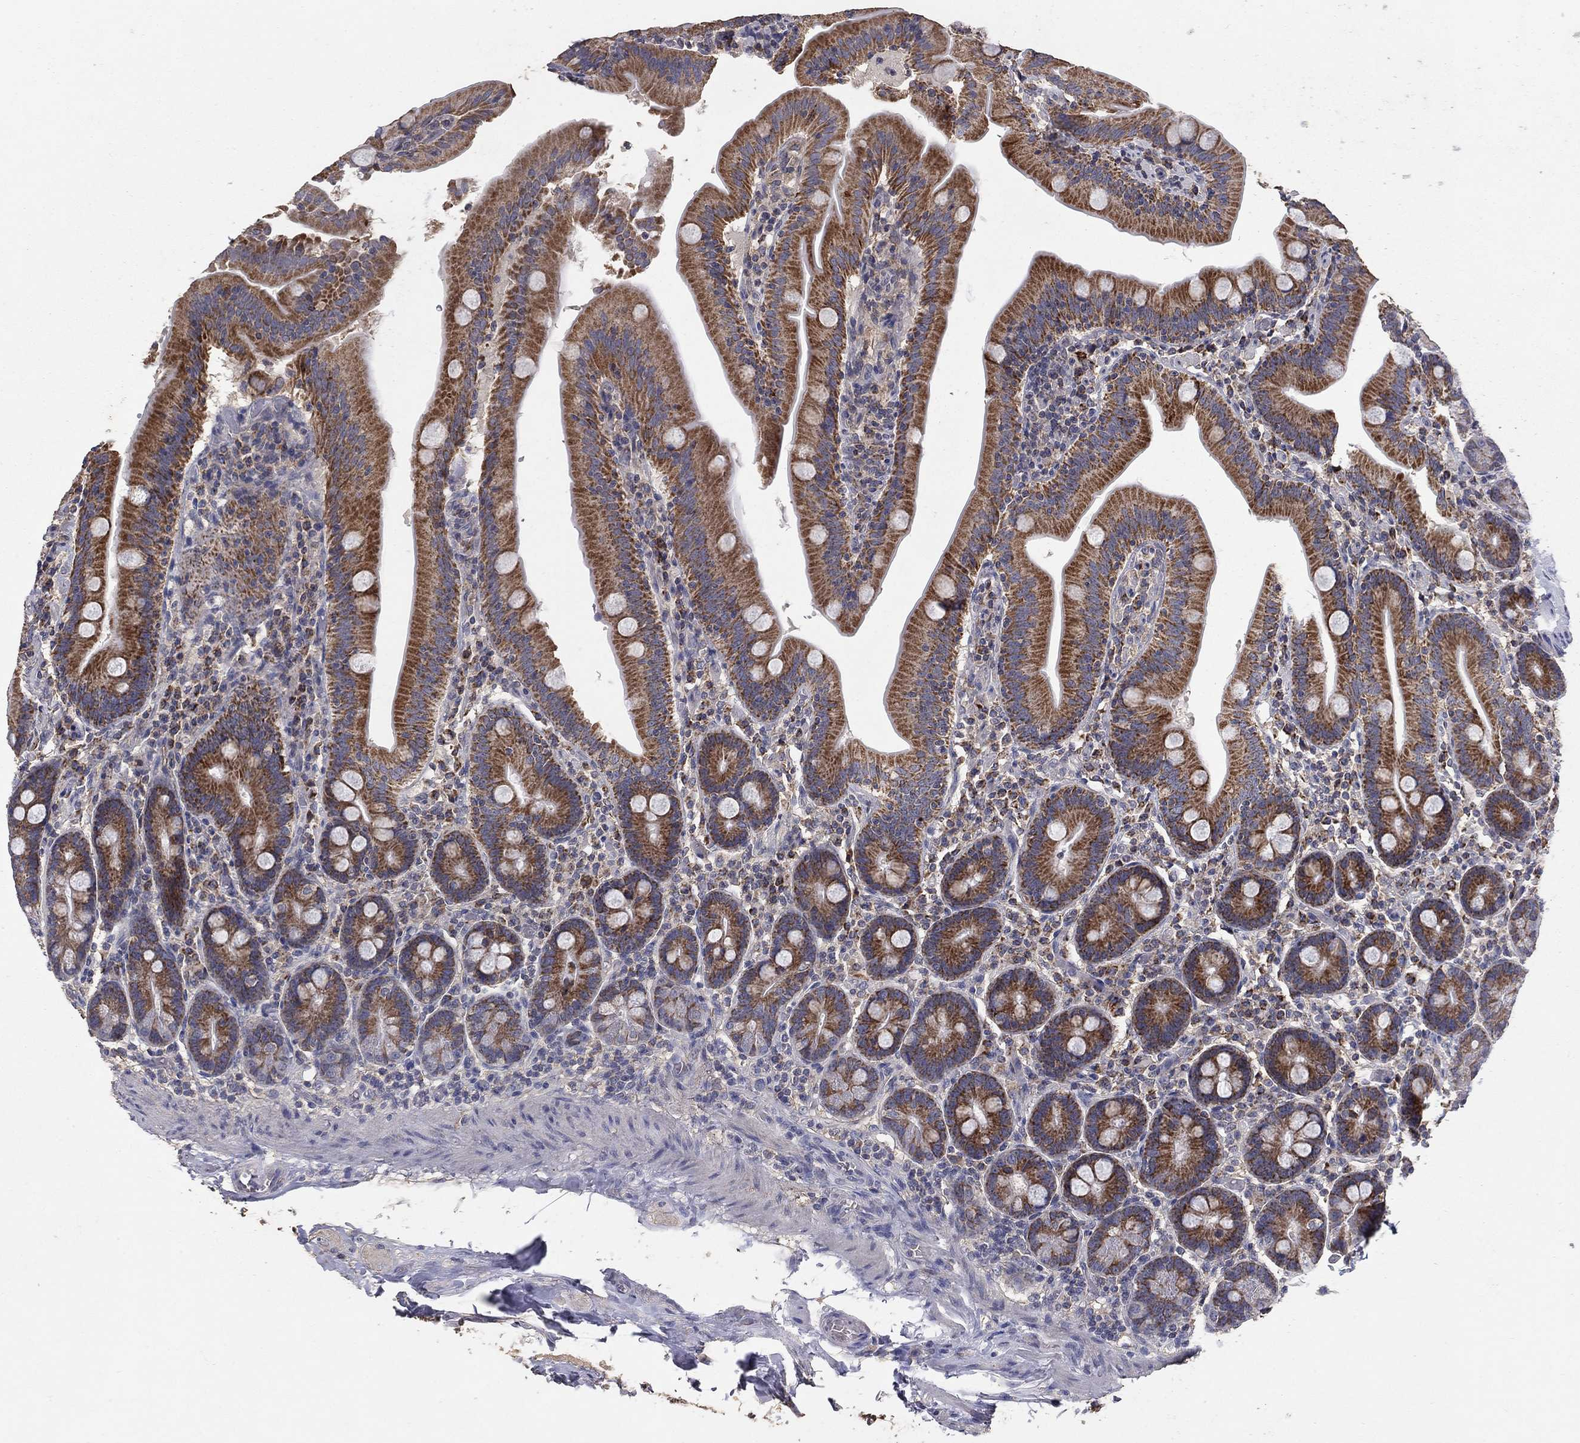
{"staining": {"intensity": "strong", "quantity": ">75%", "location": "cytoplasmic/membranous"}, "tissue": "small intestine", "cell_type": "Glandular cells", "image_type": "normal", "snomed": [{"axis": "morphology", "description": "Normal tissue, NOS"}, {"axis": "topography", "description": "Small intestine"}], "caption": "Immunohistochemical staining of benign small intestine demonstrates high levels of strong cytoplasmic/membranous staining in about >75% of glandular cells. (brown staining indicates protein expression, while blue staining denotes nuclei).", "gene": "GPSM1", "patient": {"sex": "male", "age": 37}}